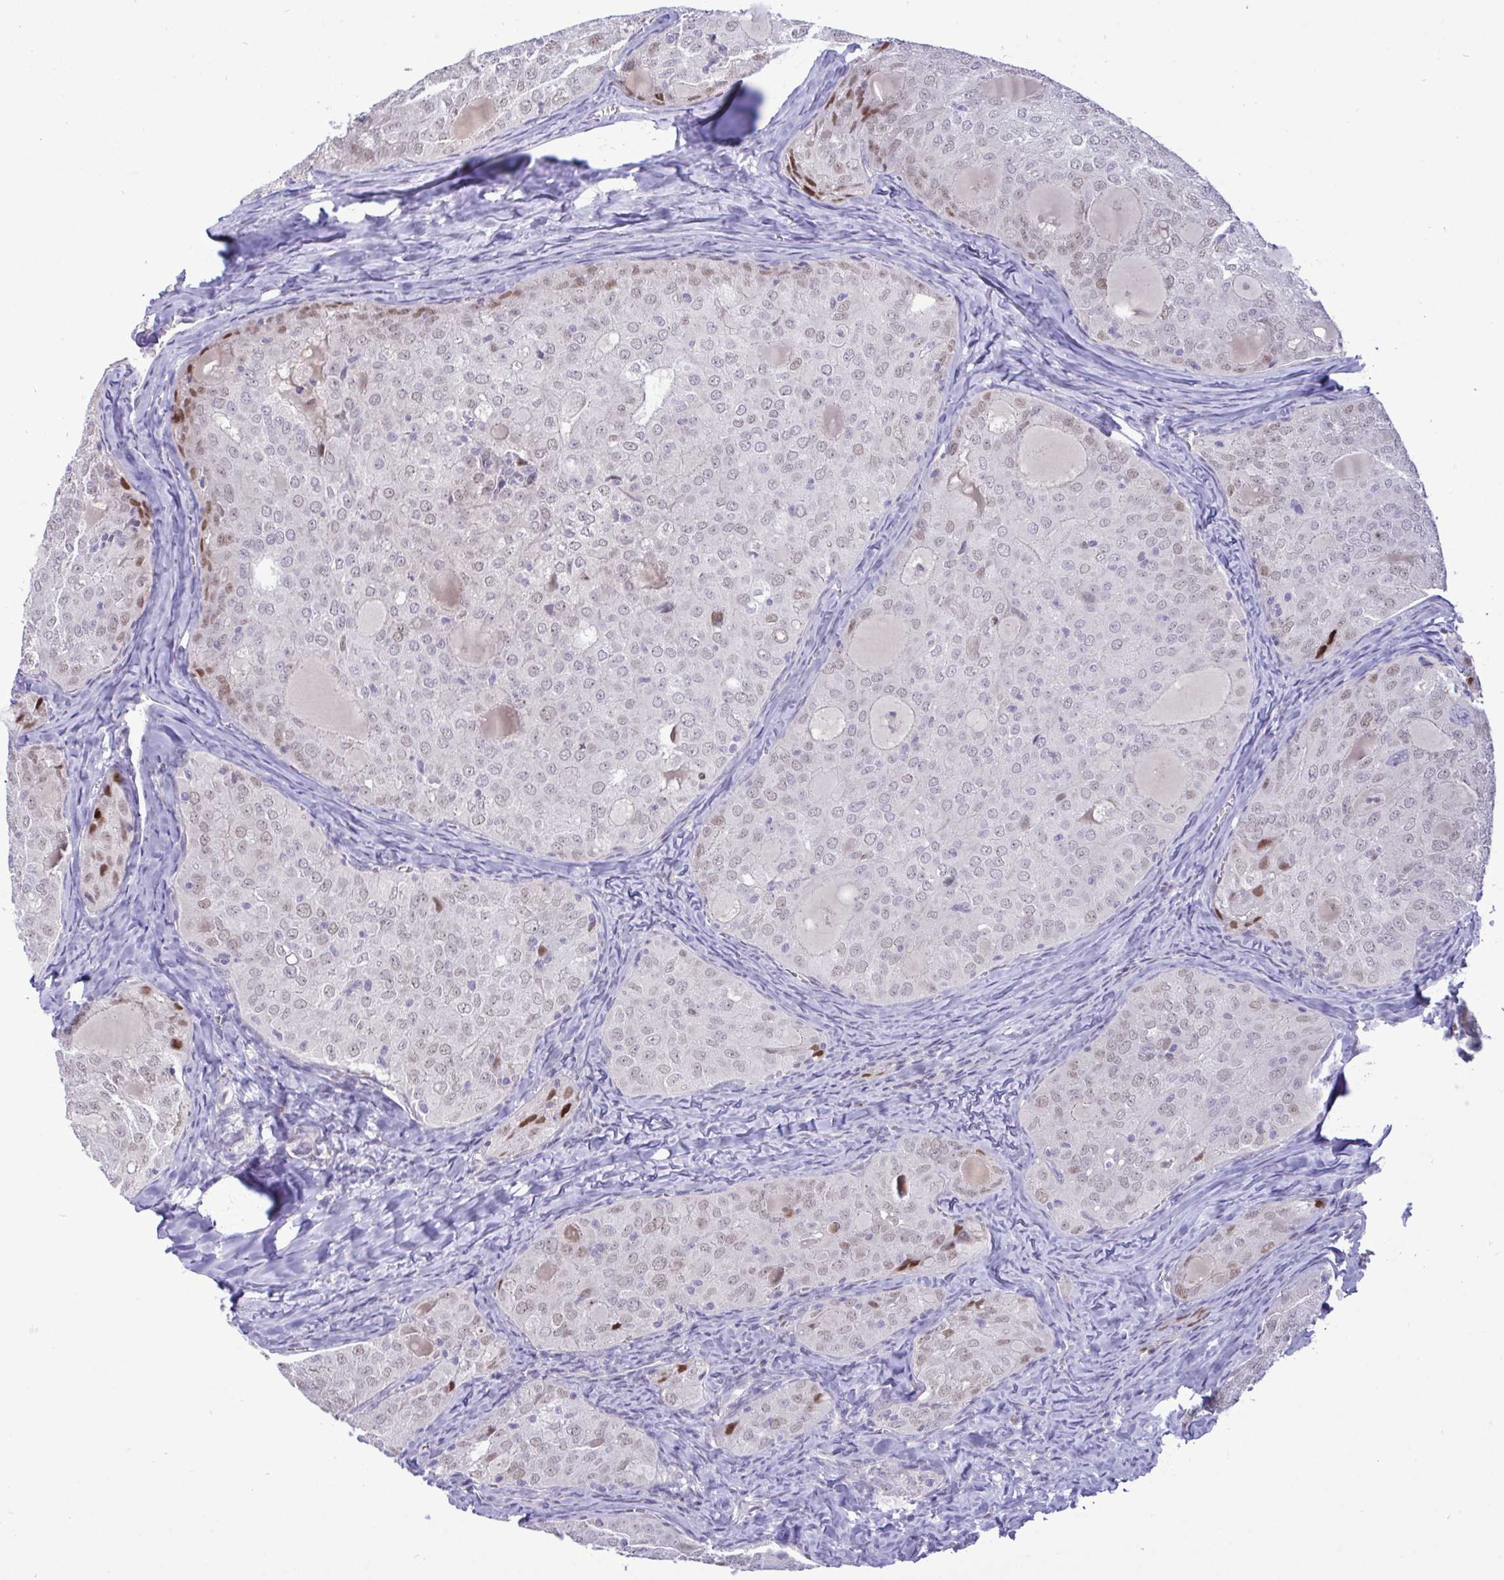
{"staining": {"intensity": "weak", "quantity": "25%-75%", "location": "nuclear"}, "tissue": "thyroid cancer", "cell_type": "Tumor cells", "image_type": "cancer", "snomed": [{"axis": "morphology", "description": "Follicular adenoma carcinoma, NOS"}, {"axis": "topography", "description": "Thyroid gland"}], "caption": "There is low levels of weak nuclear expression in tumor cells of thyroid cancer (follicular adenoma carcinoma), as demonstrated by immunohistochemical staining (brown color).", "gene": "EPOP", "patient": {"sex": "male", "age": 75}}